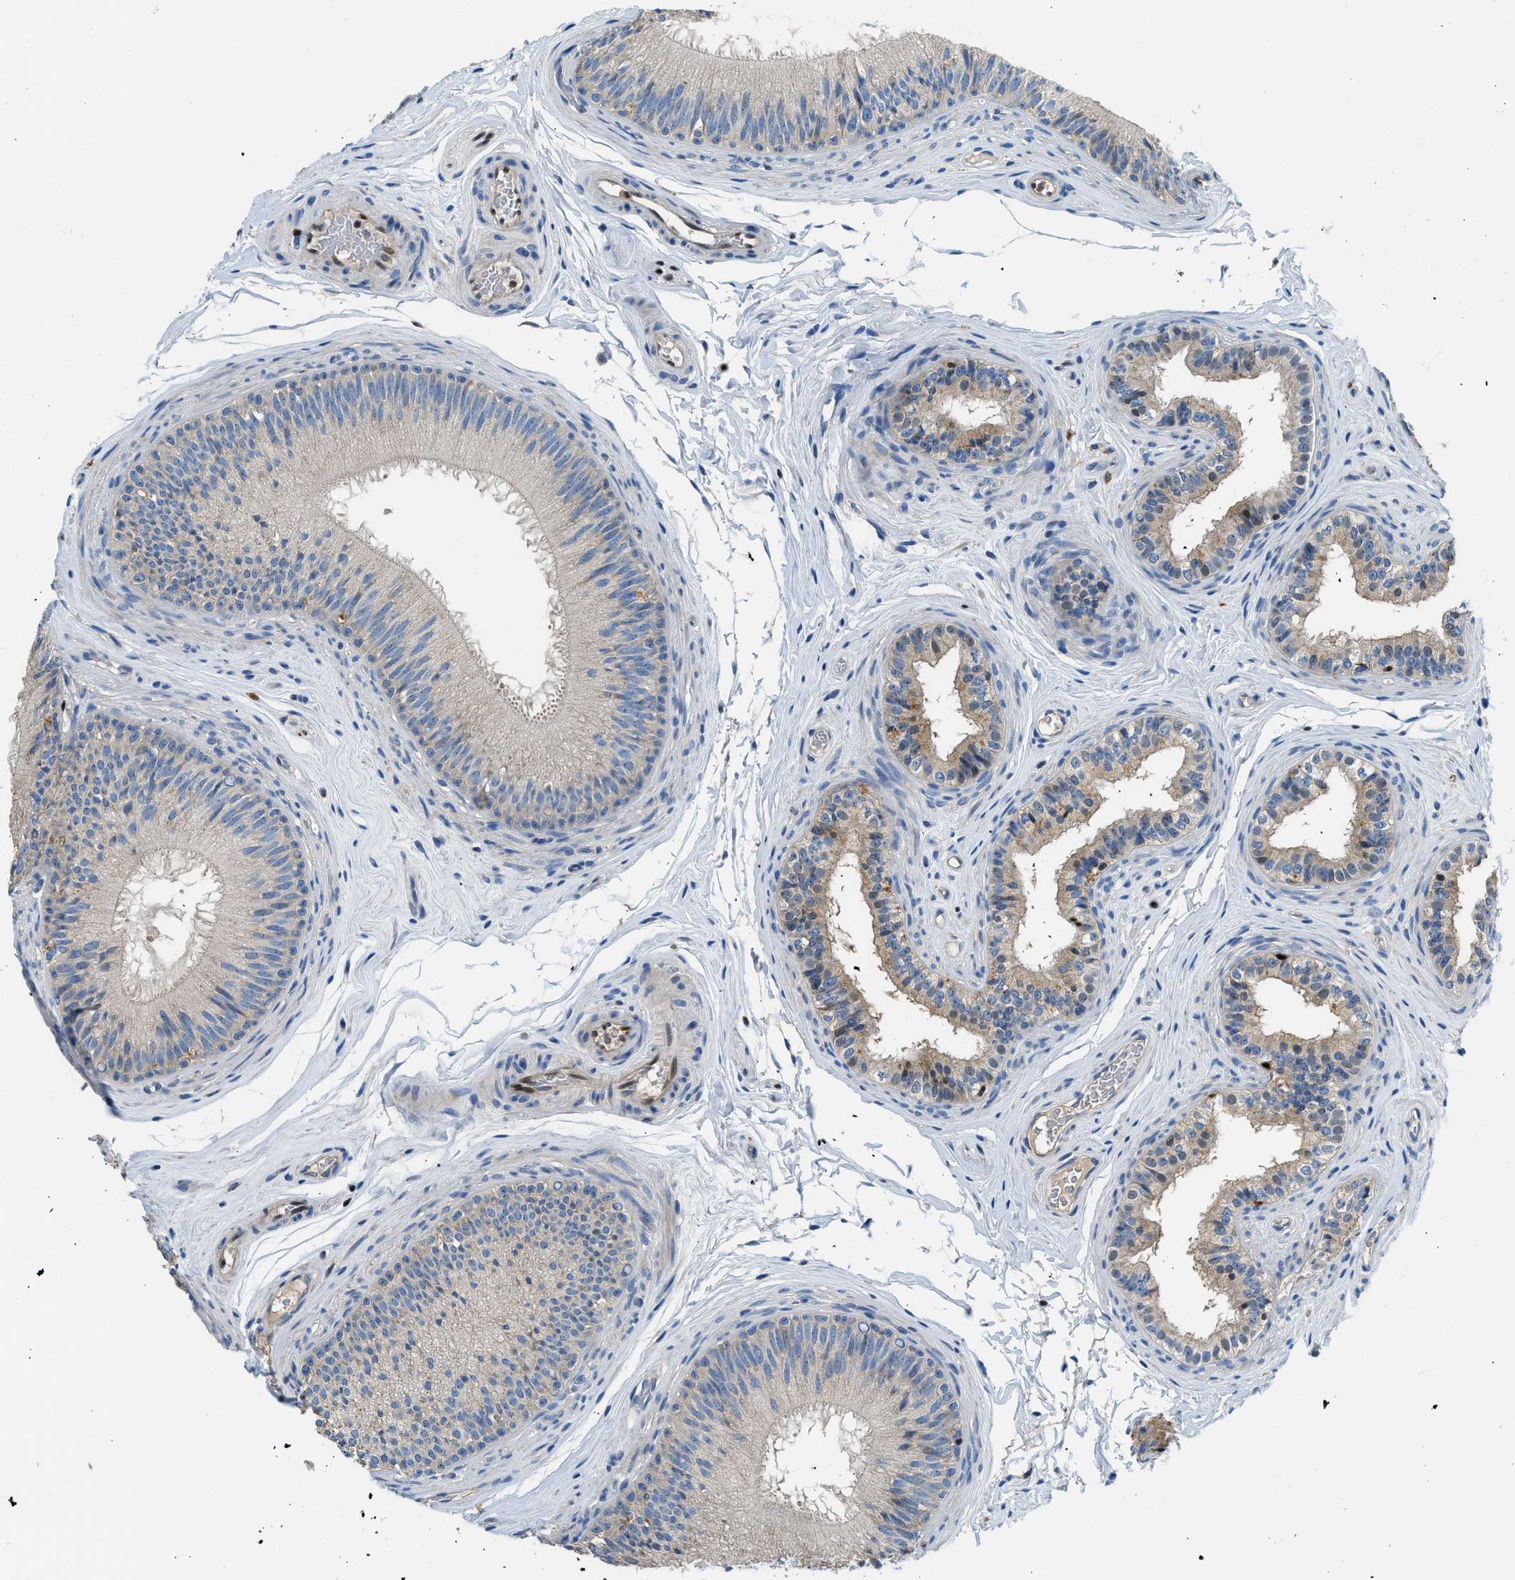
{"staining": {"intensity": "weak", "quantity": "<25%", "location": "cytoplasmic/membranous"}, "tissue": "epididymis", "cell_type": "Glandular cells", "image_type": "normal", "snomed": [{"axis": "morphology", "description": "Normal tissue, NOS"}, {"axis": "topography", "description": "Testis"}, {"axis": "topography", "description": "Epididymis"}], "caption": "Immunohistochemistry (IHC) of normal human epididymis shows no positivity in glandular cells.", "gene": "TOX", "patient": {"sex": "male", "age": 36}}